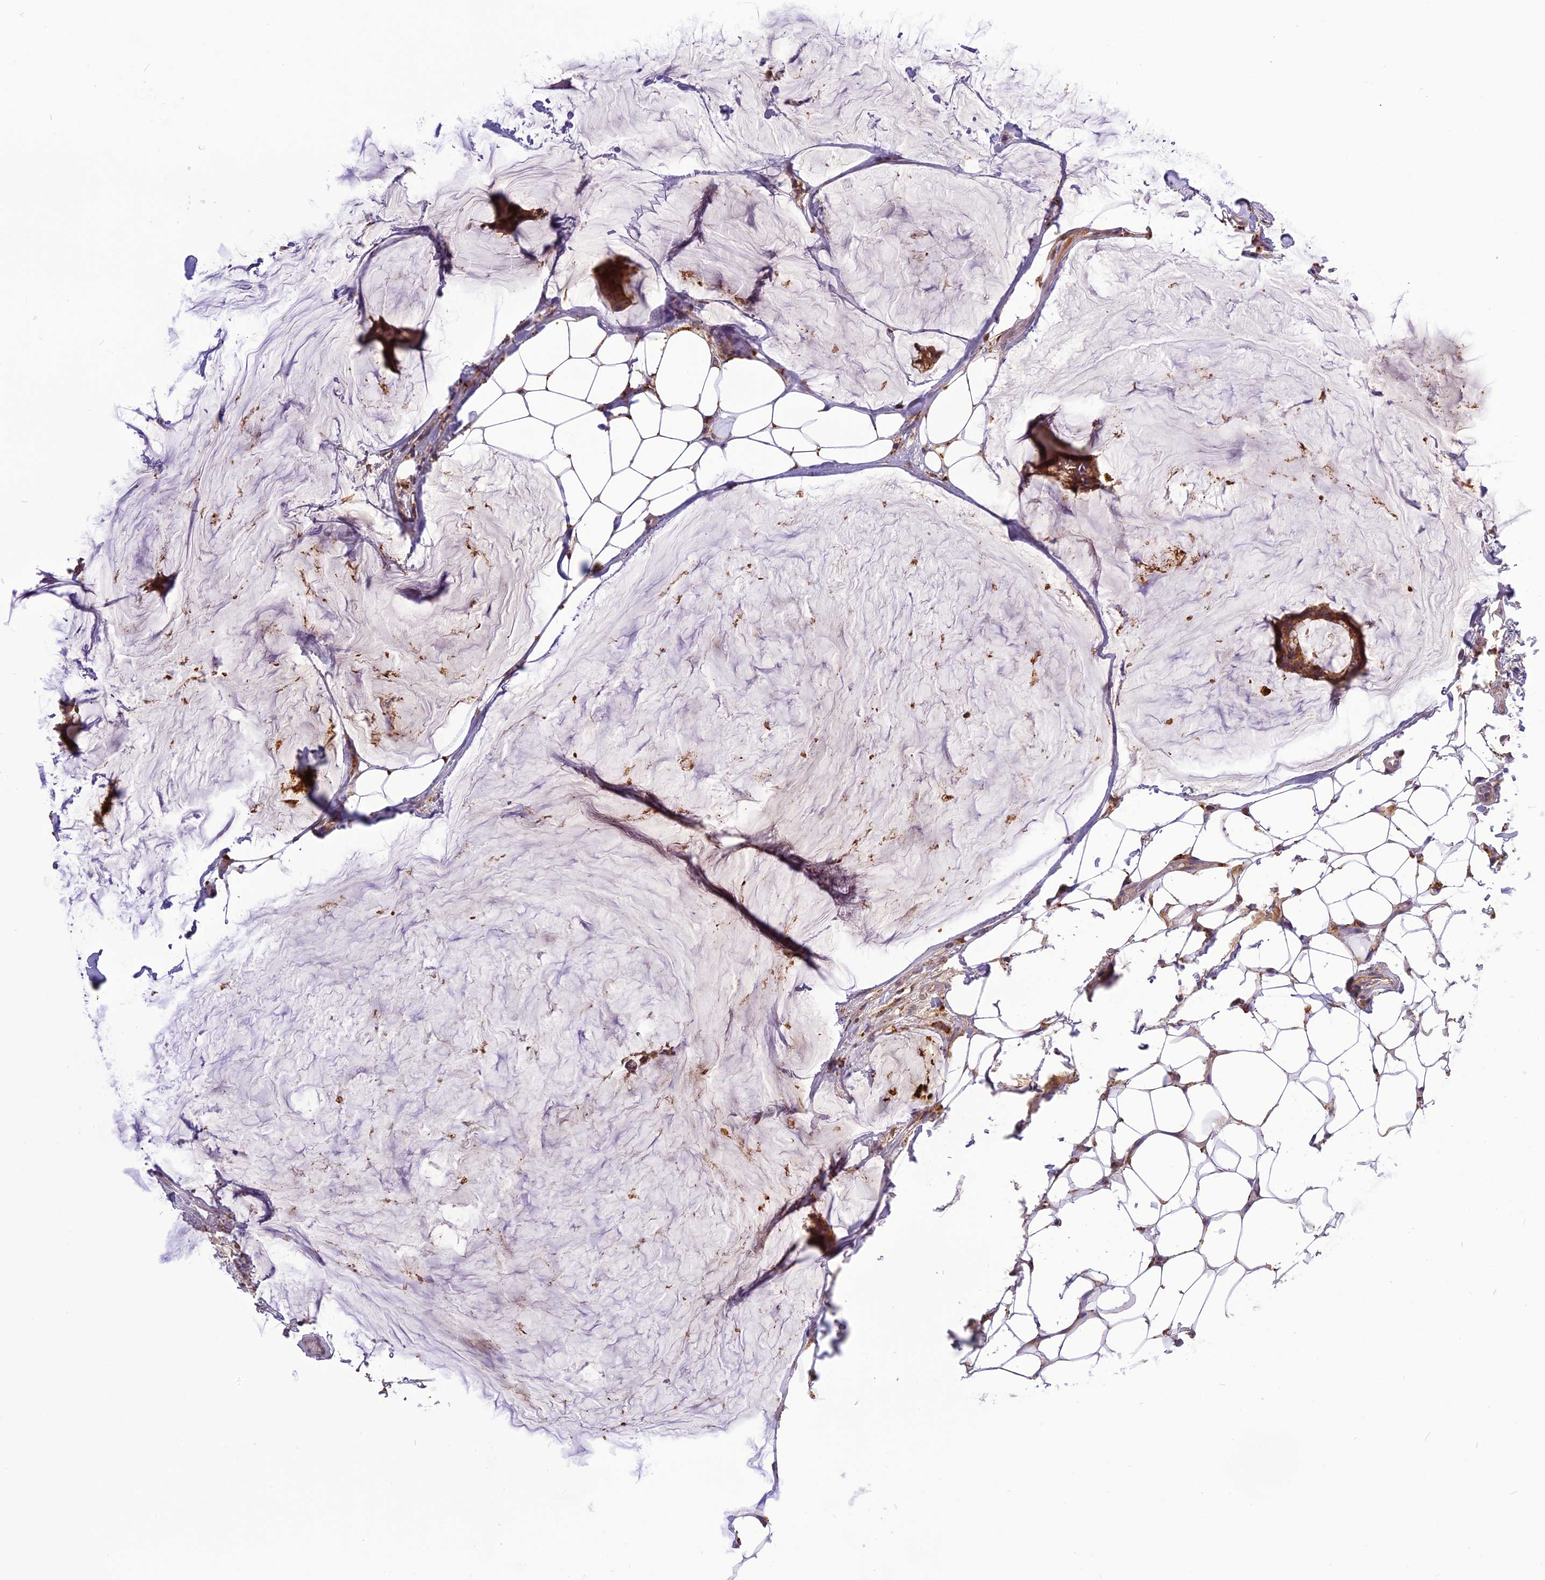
{"staining": {"intensity": "moderate", "quantity": ">75%", "location": "cytoplasmic/membranous"}, "tissue": "breast cancer", "cell_type": "Tumor cells", "image_type": "cancer", "snomed": [{"axis": "morphology", "description": "Duct carcinoma"}, {"axis": "topography", "description": "Breast"}], "caption": "Breast infiltrating ductal carcinoma stained with a protein marker shows moderate staining in tumor cells.", "gene": "FNIP2", "patient": {"sex": "female", "age": 93}}